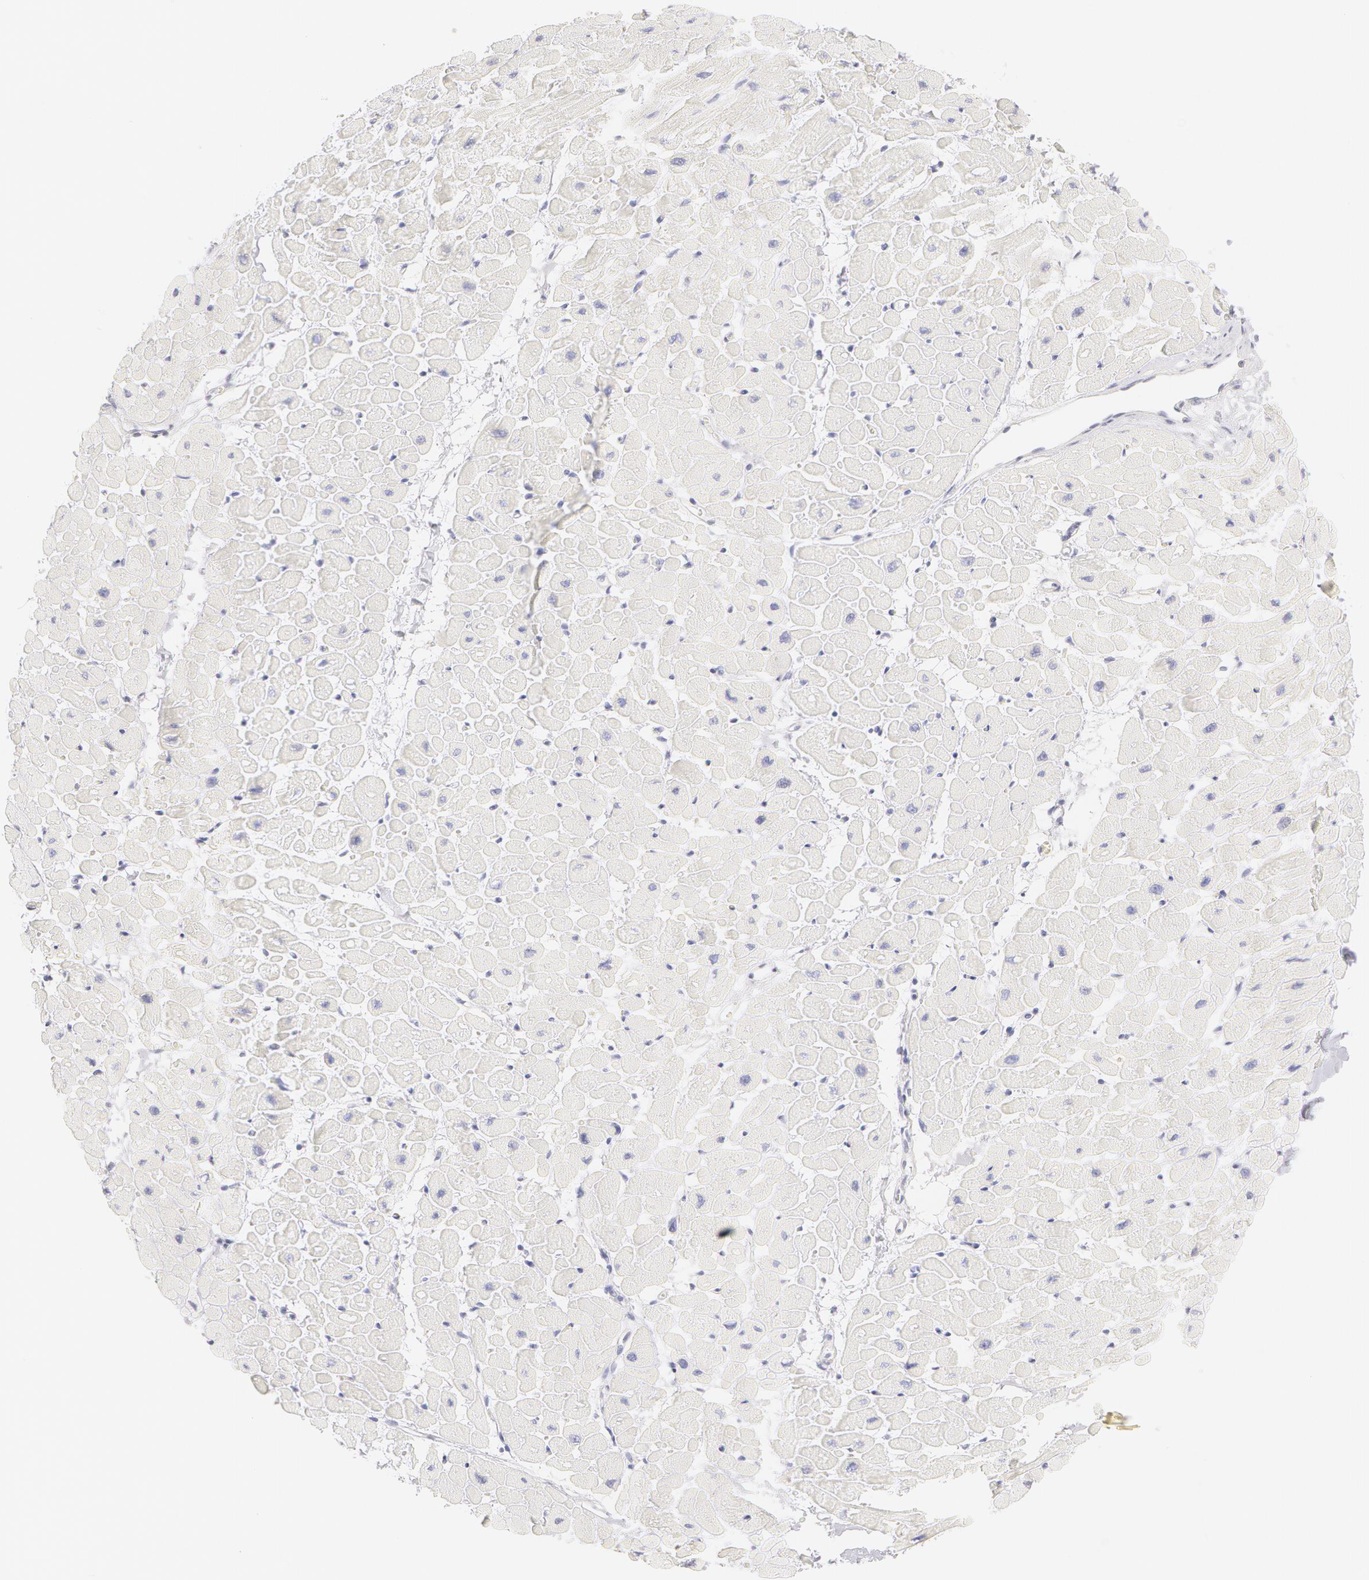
{"staining": {"intensity": "negative", "quantity": "none", "location": "none"}, "tissue": "heart muscle", "cell_type": "Cardiomyocytes", "image_type": "normal", "snomed": [{"axis": "morphology", "description": "Normal tissue, NOS"}, {"axis": "topography", "description": "Heart"}], "caption": "Cardiomyocytes show no significant protein staining in benign heart muscle. (Brightfield microscopy of DAB (3,3'-diaminobenzidine) immunohistochemistry at high magnification).", "gene": "KRT8", "patient": {"sex": "male", "age": 45}}